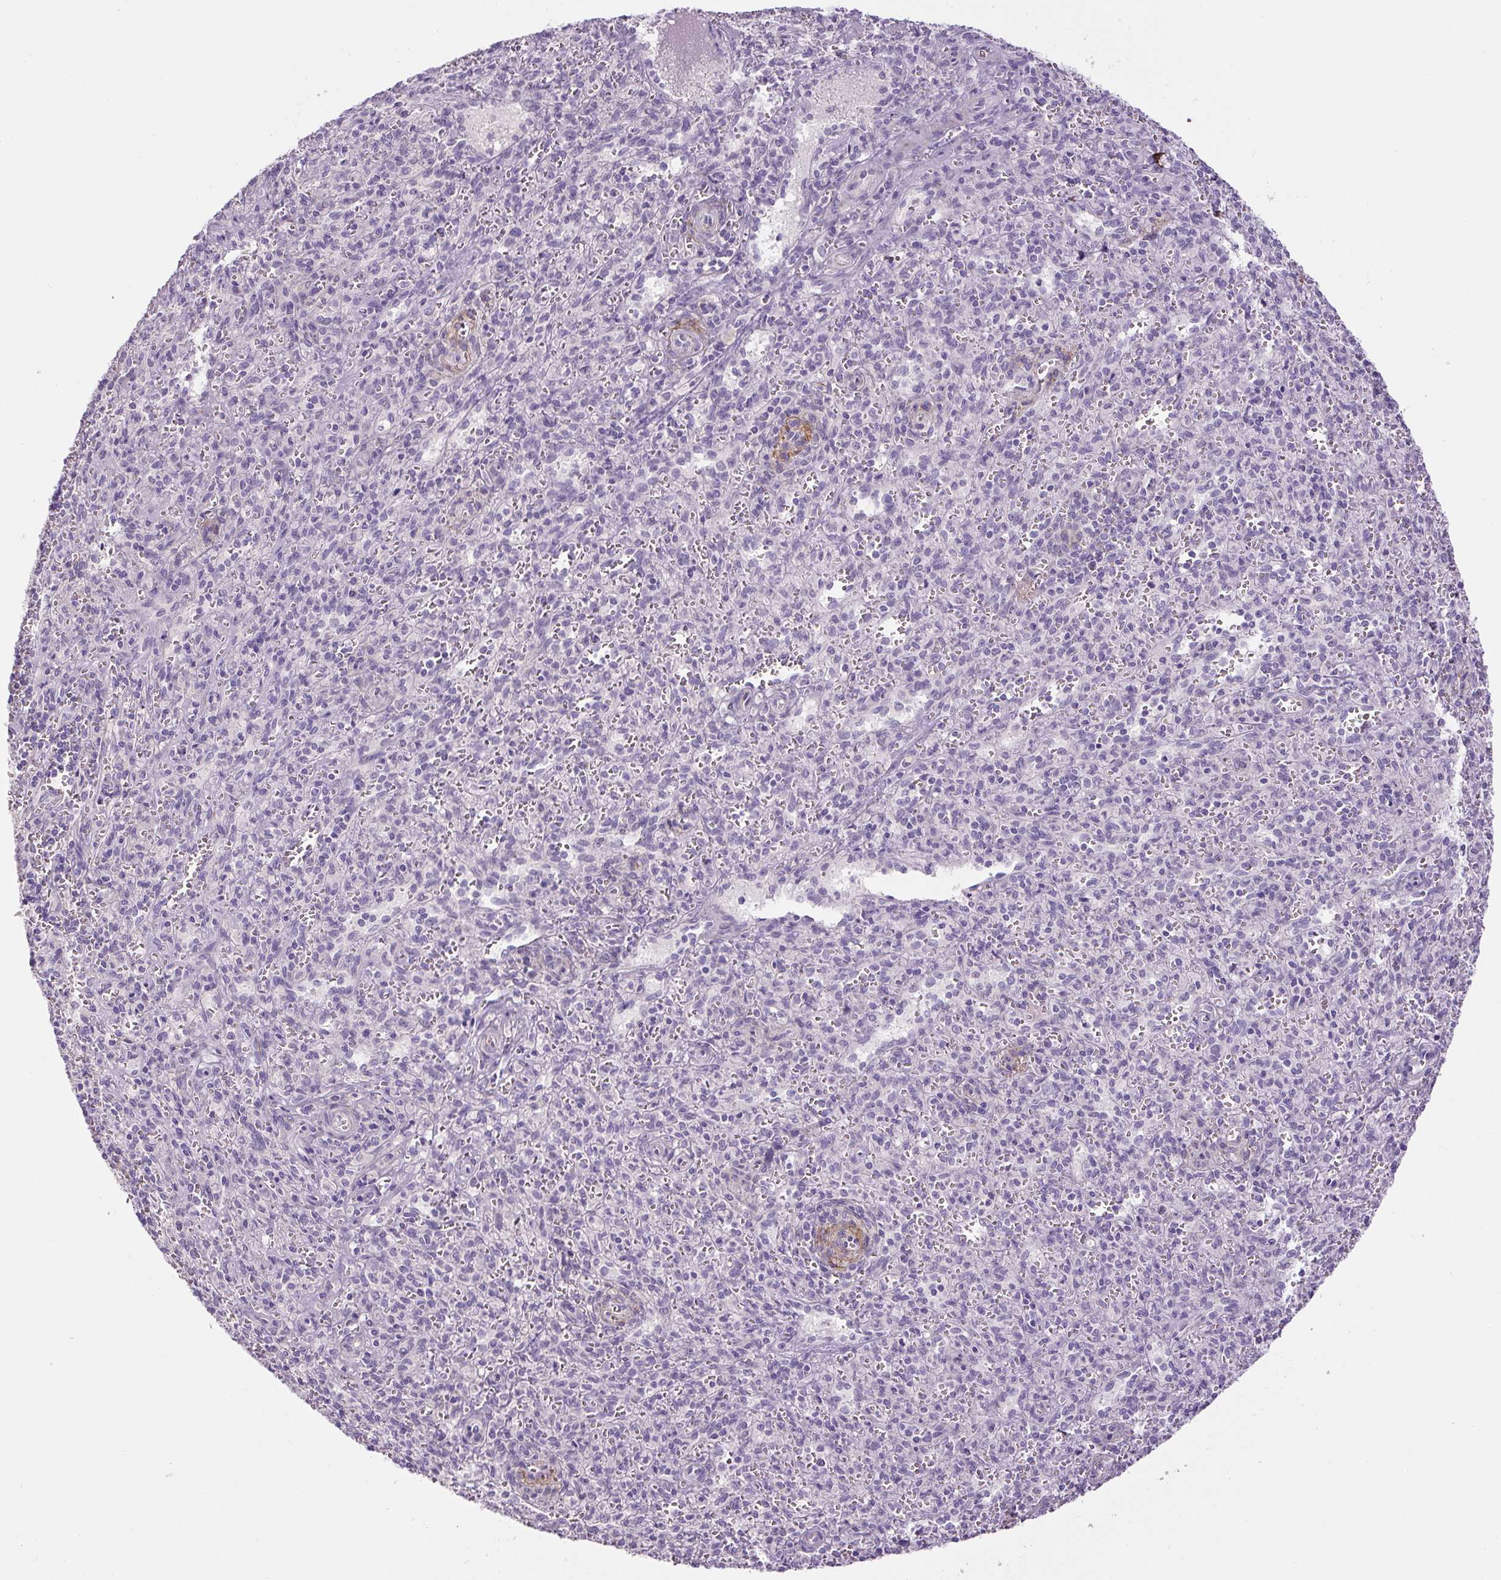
{"staining": {"intensity": "negative", "quantity": "none", "location": "none"}, "tissue": "spleen", "cell_type": "Cells in red pulp", "image_type": "normal", "snomed": [{"axis": "morphology", "description": "Normal tissue, NOS"}, {"axis": "topography", "description": "Spleen"}], "caption": "DAB (3,3'-diaminobenzidine) immunohistochemical staining of benign human spleen reveals no significant staining in cells in red pulp. The staining is performed using DAB (3,3'-diaminobenzidine) brown chromogen with nuclei counter-stained in using hematoxylin.", "gene": "FBN1", "patient": {"sex": "female", "age": 26}}